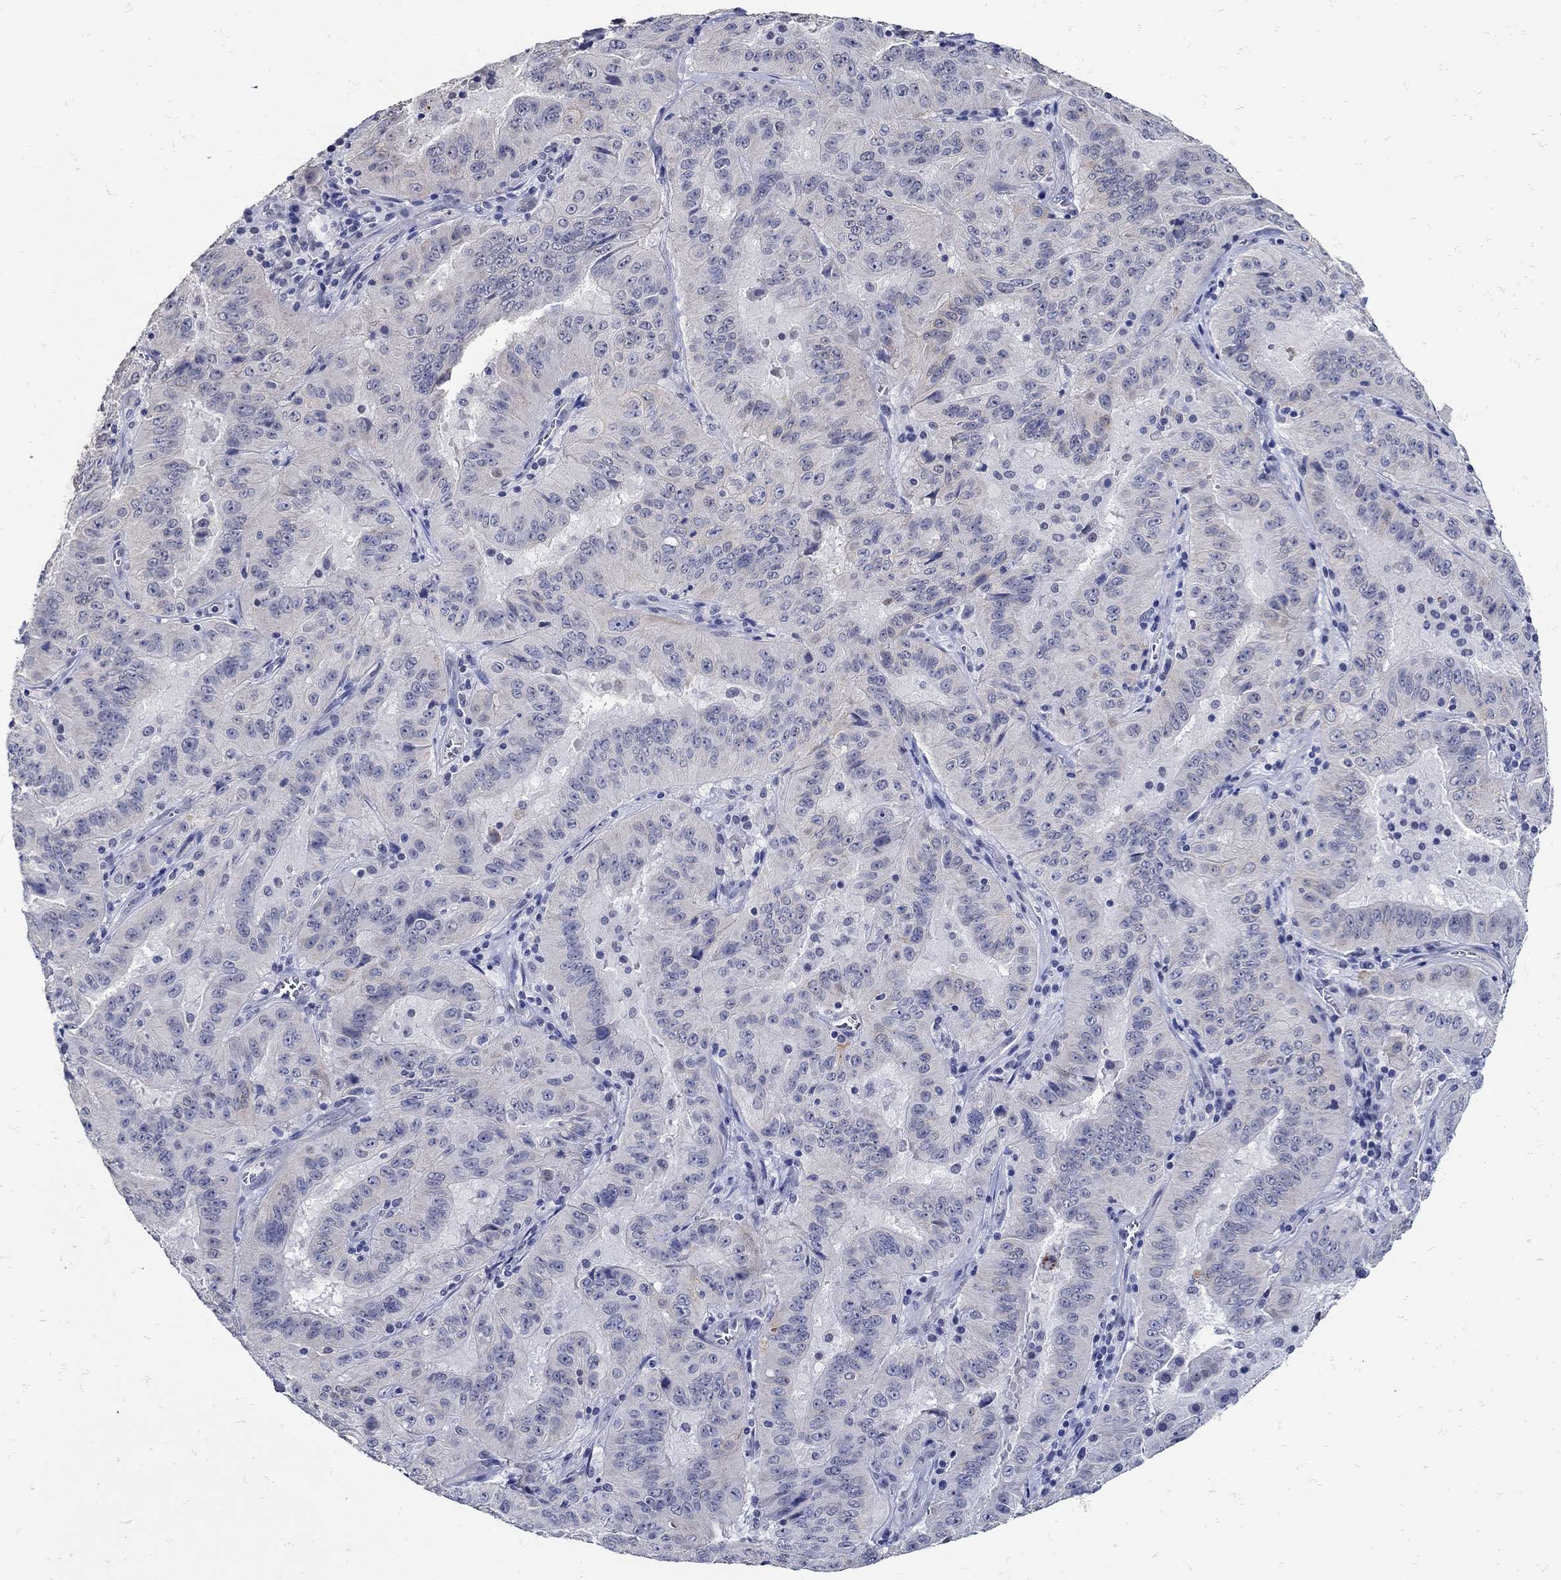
{"staining": {"intensity": "negative", "quantity": "none", "location": "none"}, "tissue": "pancreatic cancer", "cell_type": "Tumor cells", "image_type": "cancer", "snomed": [{"axis": "morphology", "description": "Adenocarcinoma, NOS"}, {"axis": "topography", "description": "Pancreas"}], "caption": "Protein analysis of pancreatic cancer (adenocarcinoma) exhibits no significant positivity in tumor cells. (DAB immunohistochemistry (IHC), high magnification).", "gene": "KCNN3", "patient": {"sex": "male", "age": 63}}